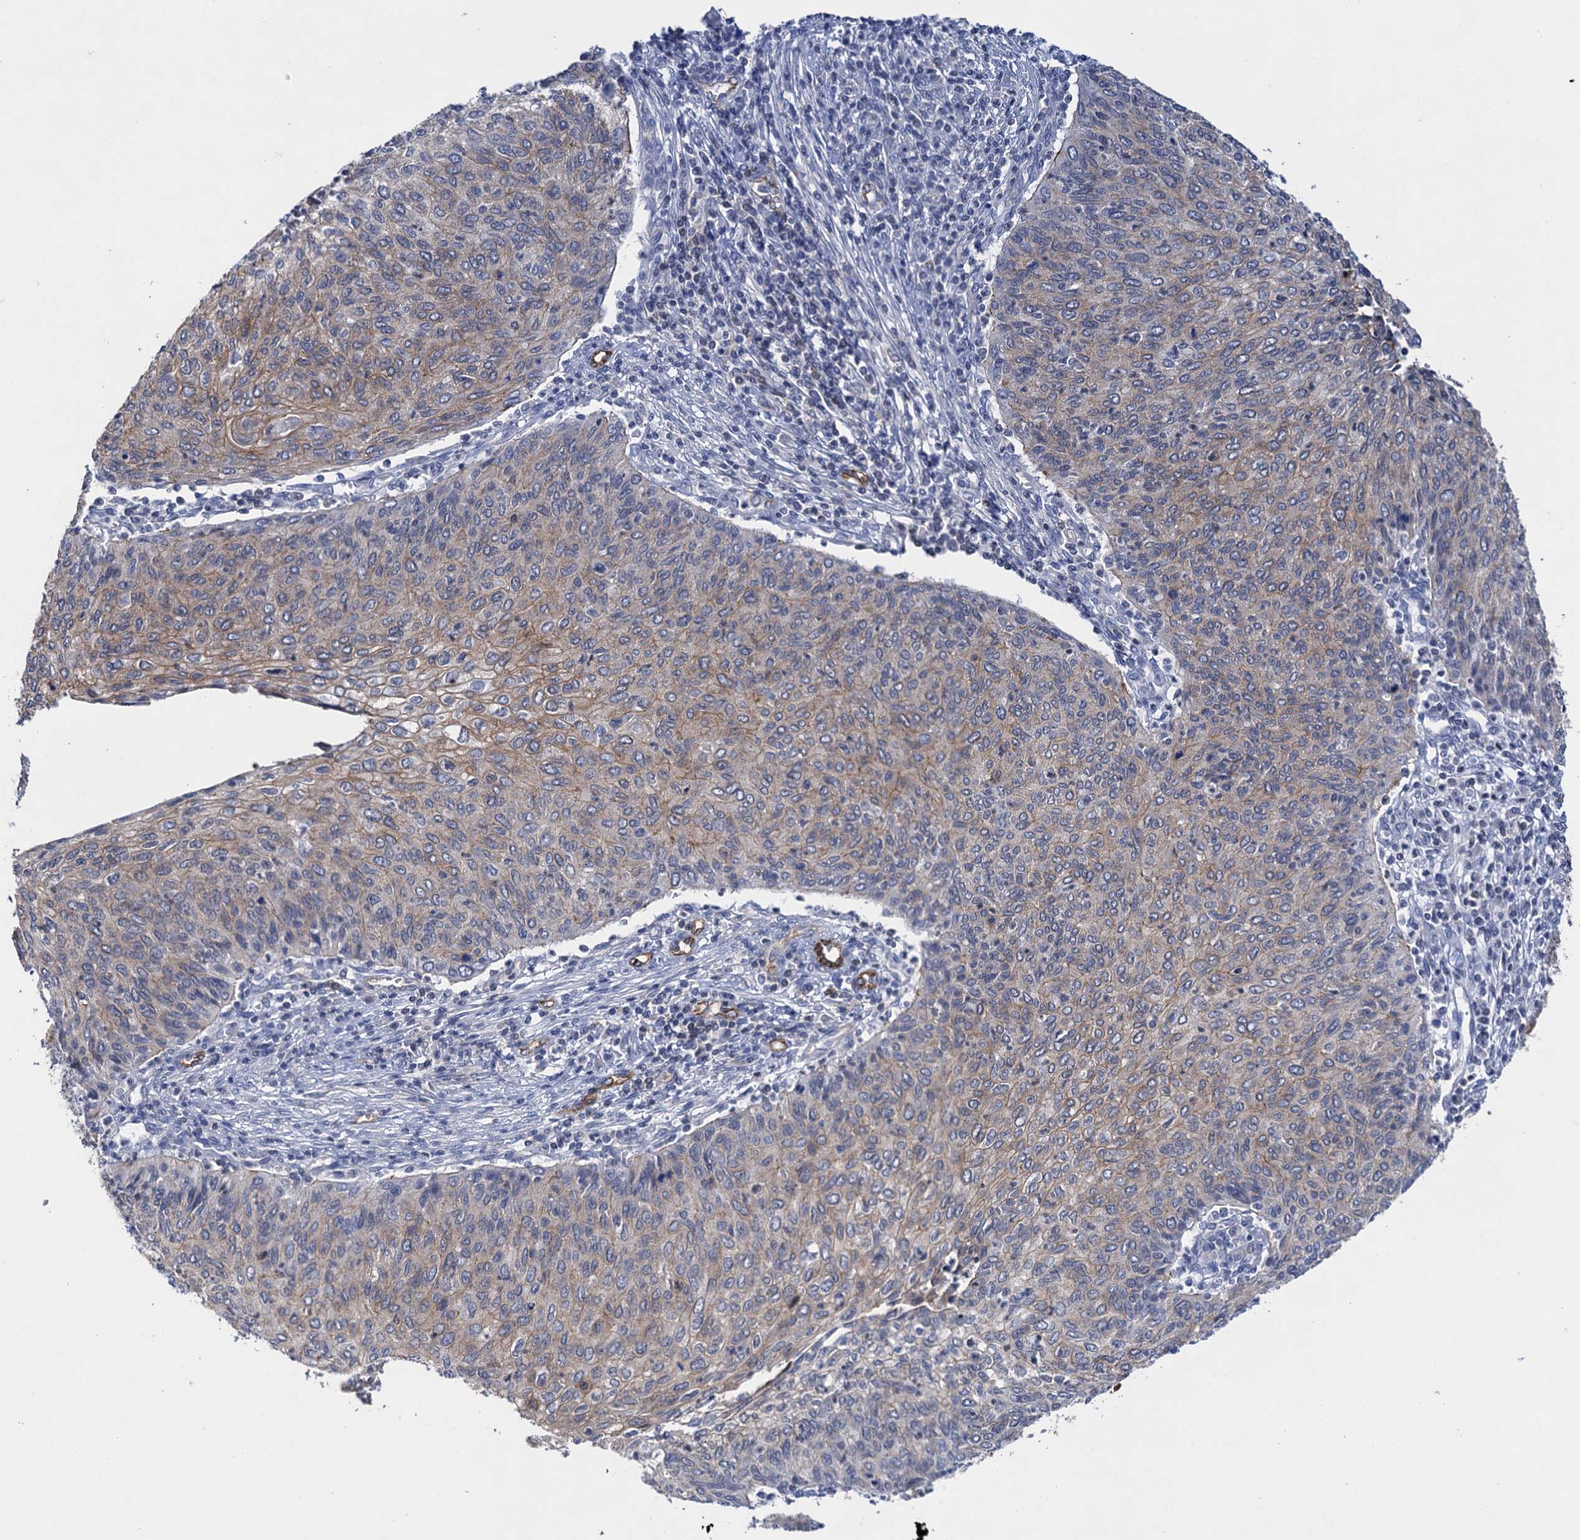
{"staining": {"intensity": "weak", "quantity": "25%-75%", "location": "cytoplasmic/membranous"}, "tissue": "cervical cancer", "cell_type": "Tumor cells", "image_type": "cancer", "snomed": [{"axis": "morphology", "description": "Squamous cell carcinoma, NOS"}, {"axis": "topography", "description": "Cervix"}], "caption": "The image exhibits immunohistochemical staining of cervical squamous cell carcinoma. There is weak cytoplasmic/membranous staining is seen in approximately 25%-75% of tumor cells.", "gene": "ABLIM1", "patient": {"sex": "female", "age": 38}}